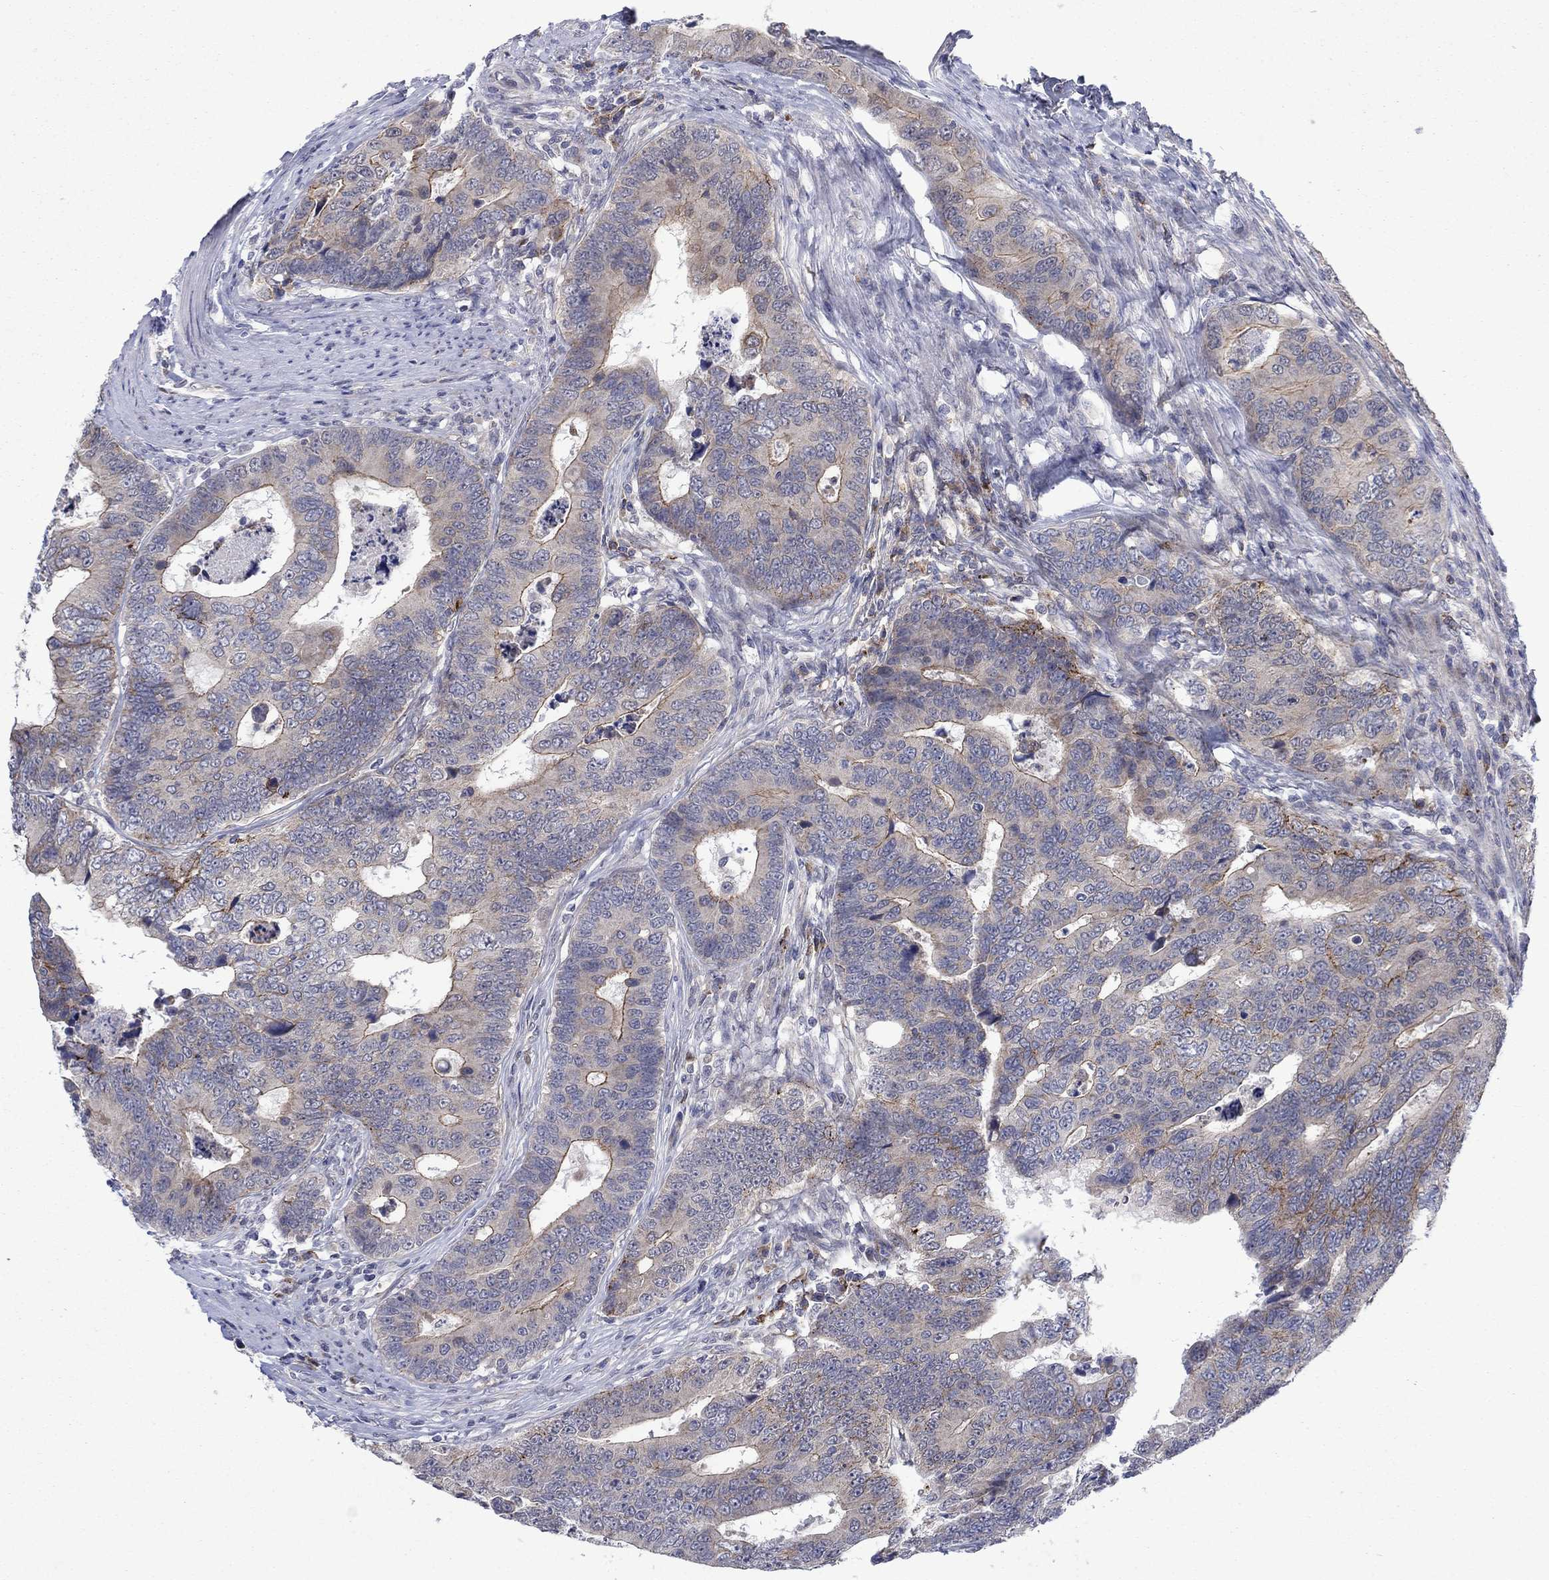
{"staining": {"intensity": "strong", "quantity": "<25%", "location": "cytoplasmic/membranous"}, "tissue": "colorectal cancer", "cell_type": "Tumor cells", "image_type": "cancer", "snomed": [{"axis": "morphology", "description": "Adenocarcinoma, NOS"}, {"axis": "topography", "description": "Colon"}], "caption": "Immunohistochemistry (IHC) histopathology image of neoplastic tissue: colorectal adenocarcinoma stained using immunohistochemistry (IHC) exhibits medium levels of strong protein expression localized specifically in the cytoplasmic/membranous of tumor cells, appearing as a cytoplasmic/membranous brown color.", "gene": "SDC1", "patient": {"sex": "female", "age": 72}}